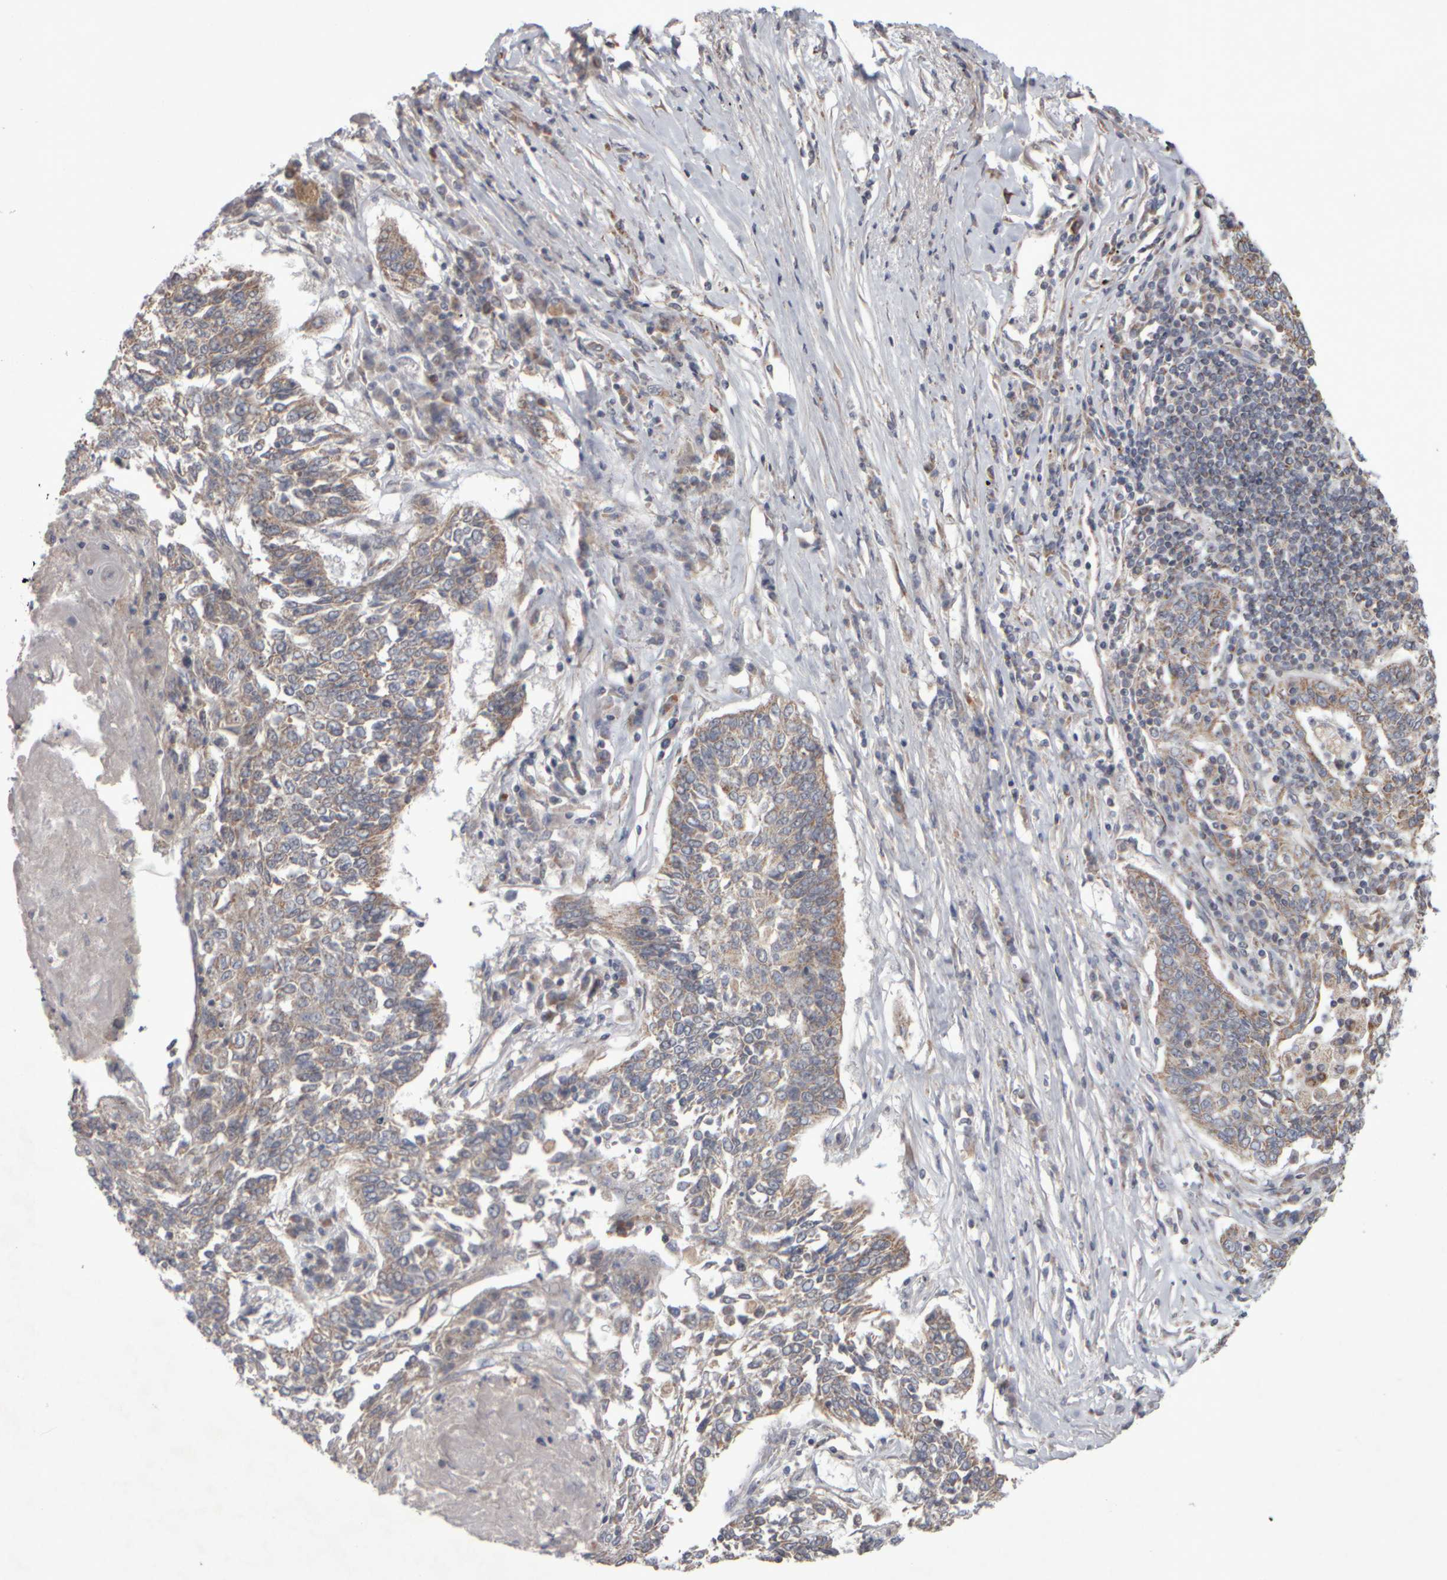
{"staining": {"intensity": "weak", "quantity": "25%-75%", "location": "cytoplasmic/membranous"}, "tissue": "lung cancer", "cell_type": "Tumor cells", "image_type": "cancer", "snomed": [{"axis": "morphology", "description": "Normal tissue, NOS"}, {"axis": "morphology", "description": "Squamous cell carcinoma, NOS"}, {"axis": "topography", "description": "Cartilage tissue"}, {"axis": "topography", "description": "Bronchus"}, {"axis": "topography", "description": "Lung"}], "caption": "IHC of lung squamous cell carcinoma displays low levels of weak cytoplasmic/membranous positivity in about 25%-75% of tumor cells.", "gene": "SCO1", "patient": {"sex": "female", "age": 49}}